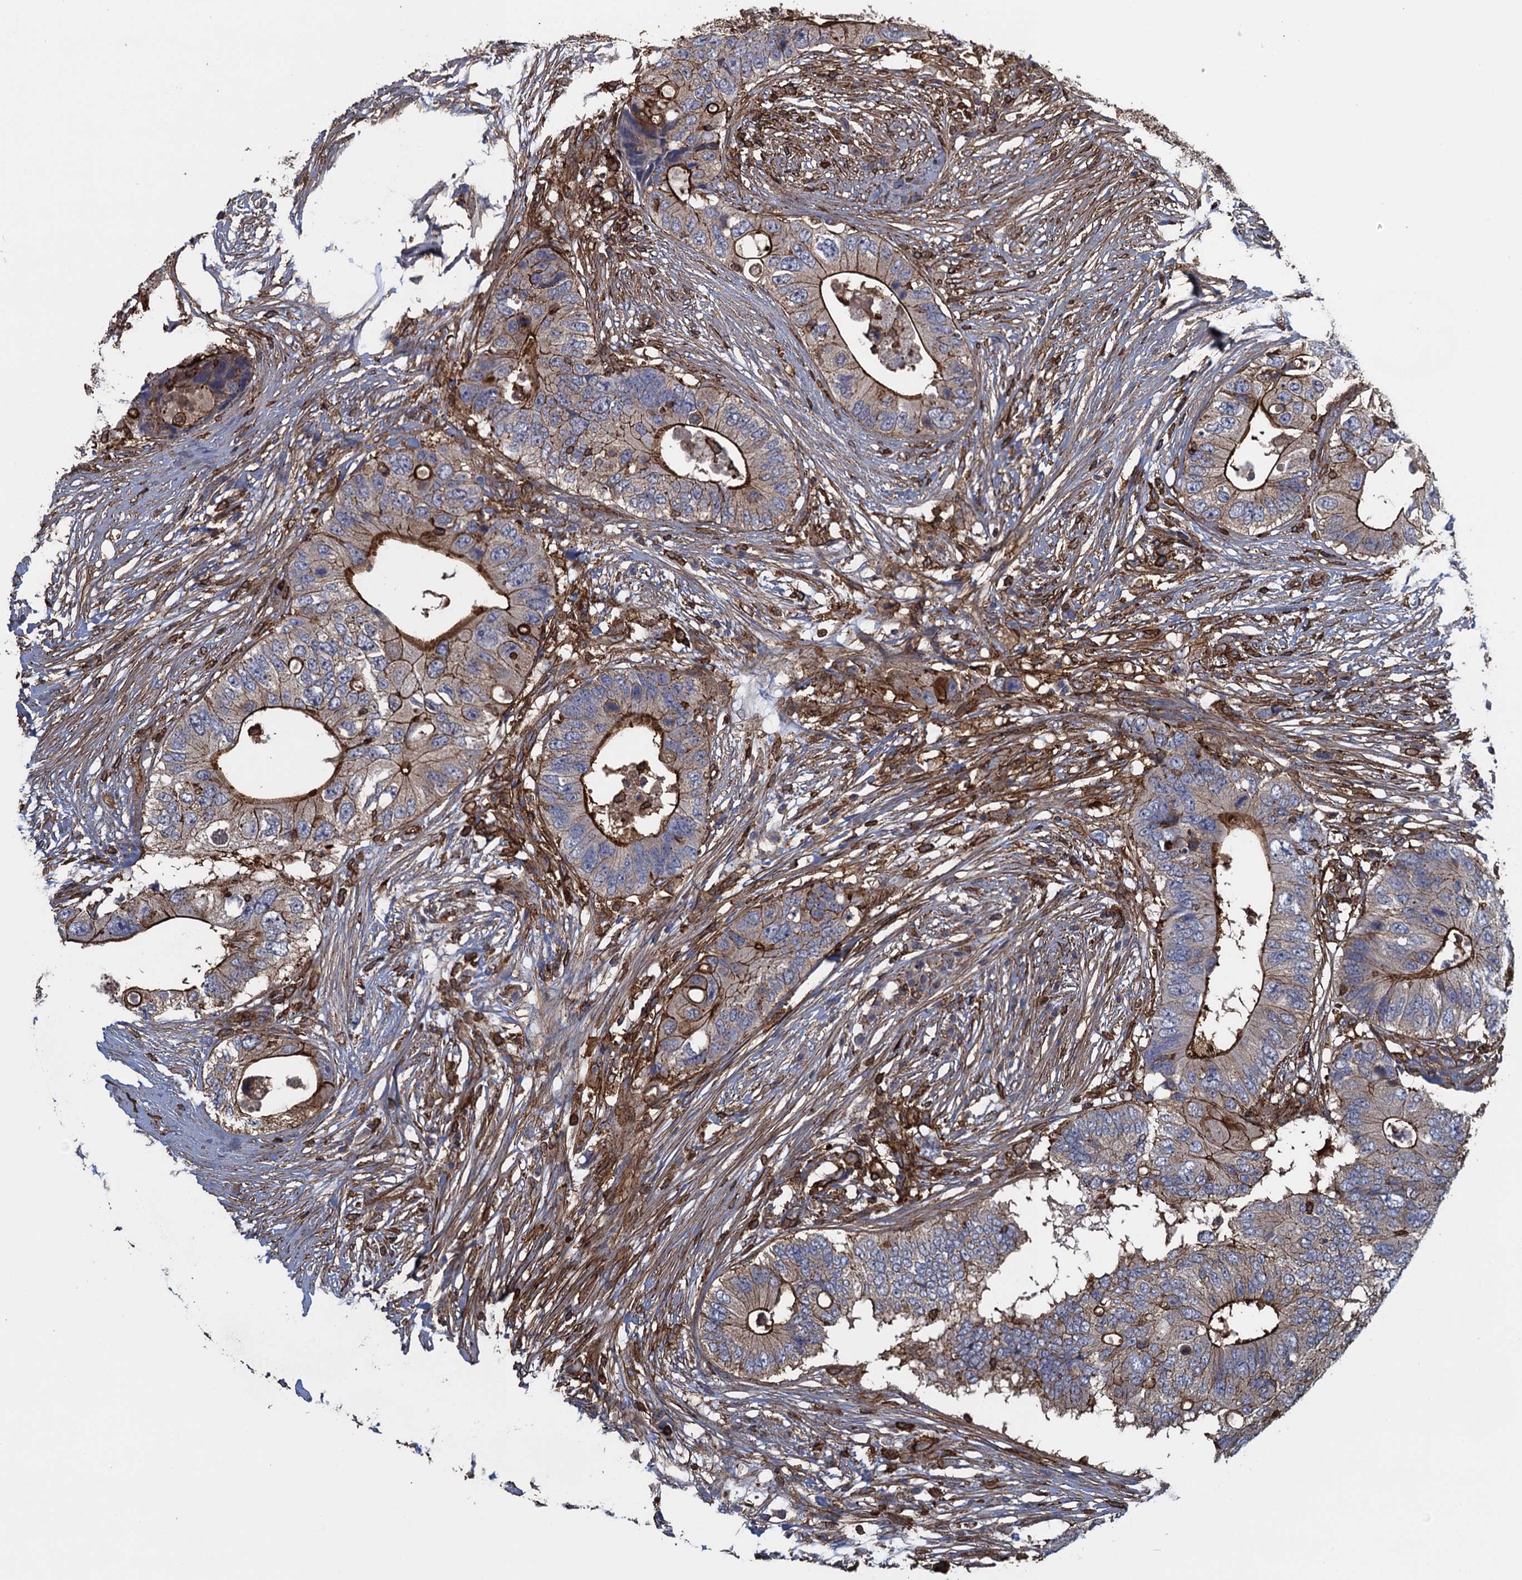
{"staining": {"intensity": "strong", "quantity": "25%-75%", "location": "cytoplasmic/membranous"}, "tissue": "colorectal cancer", "cell_type": "Tumor cells", "image_type": "cancer", "snomed": [{"axis": "morphology", "description": "Adenocarcinoma, NOS"}, {"axis": "topography", "description": "Colon"}], "caption": "There is high levels of strong cytoplasmic/membranous positivity in tumor cells of colorectal adenocarcinoma, as demonstrated by immunohistochemical staining (brown color).", "gene": "PROSER2", "patient": {"sex": "male", "age": 71}}